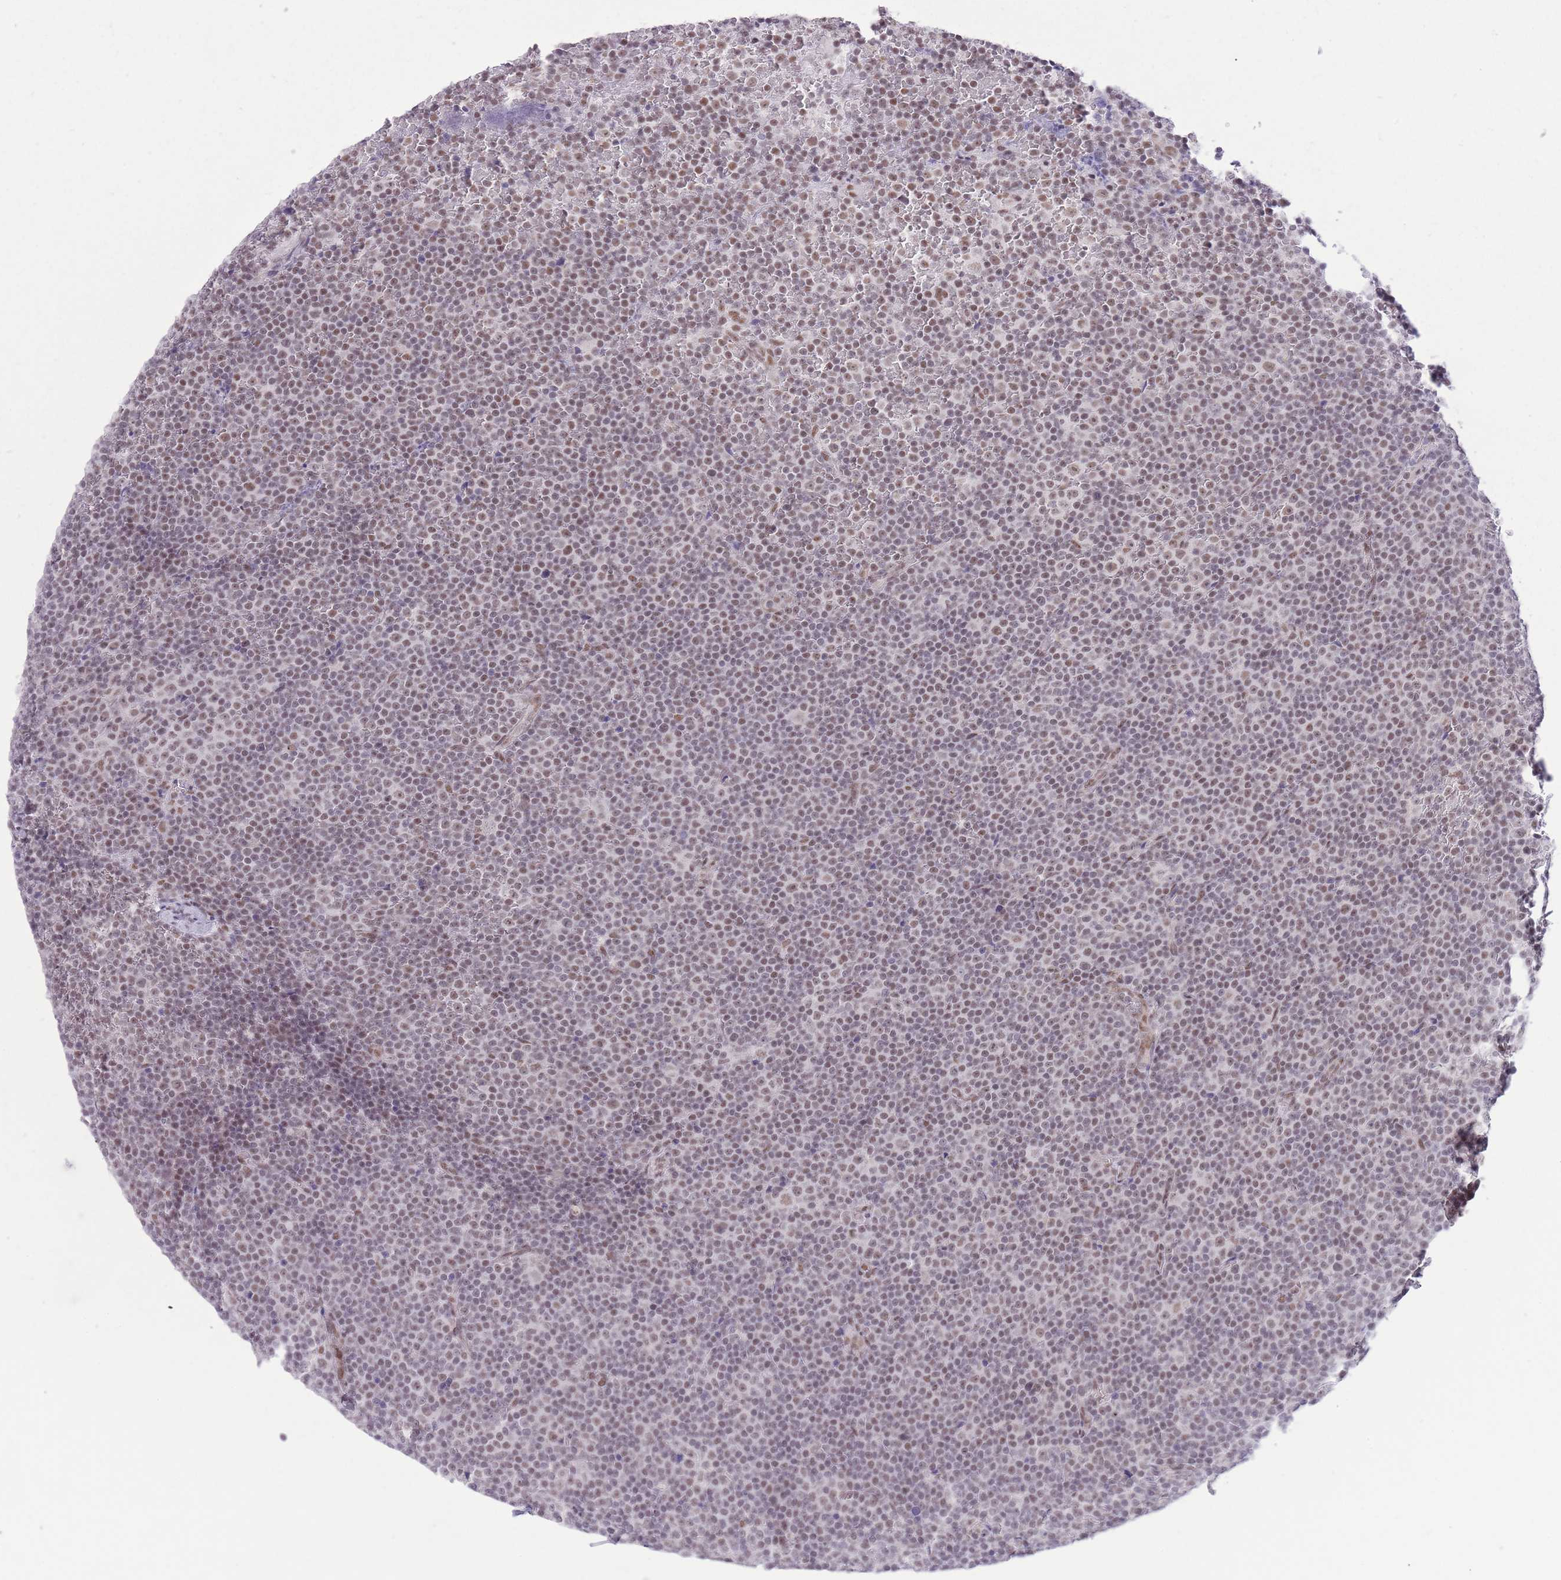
{"staining": {"intensity": "moderate", "quantity": "25%-75%", "location": "nuclear"}, "tissue": "lymphoma", "cell_type": "Tumor cells", "image_type": "cancer", "snomed": [{"axis": "morphology", "description": "Malignant lymphoma, non-Hodgkin's type, Low grade"}, {"axis": "topography", "description": "Lymph node"}], "caption": "This histopathology image displays lymphoma stained with immunohistochemistry to label a protein in brown. The nuclear of tumor cells show moderate positivity for the protein. Nuclei are counter-stained blue.", "gene": "ZBED5", "patient": {"sex": "female", "age": 67}}